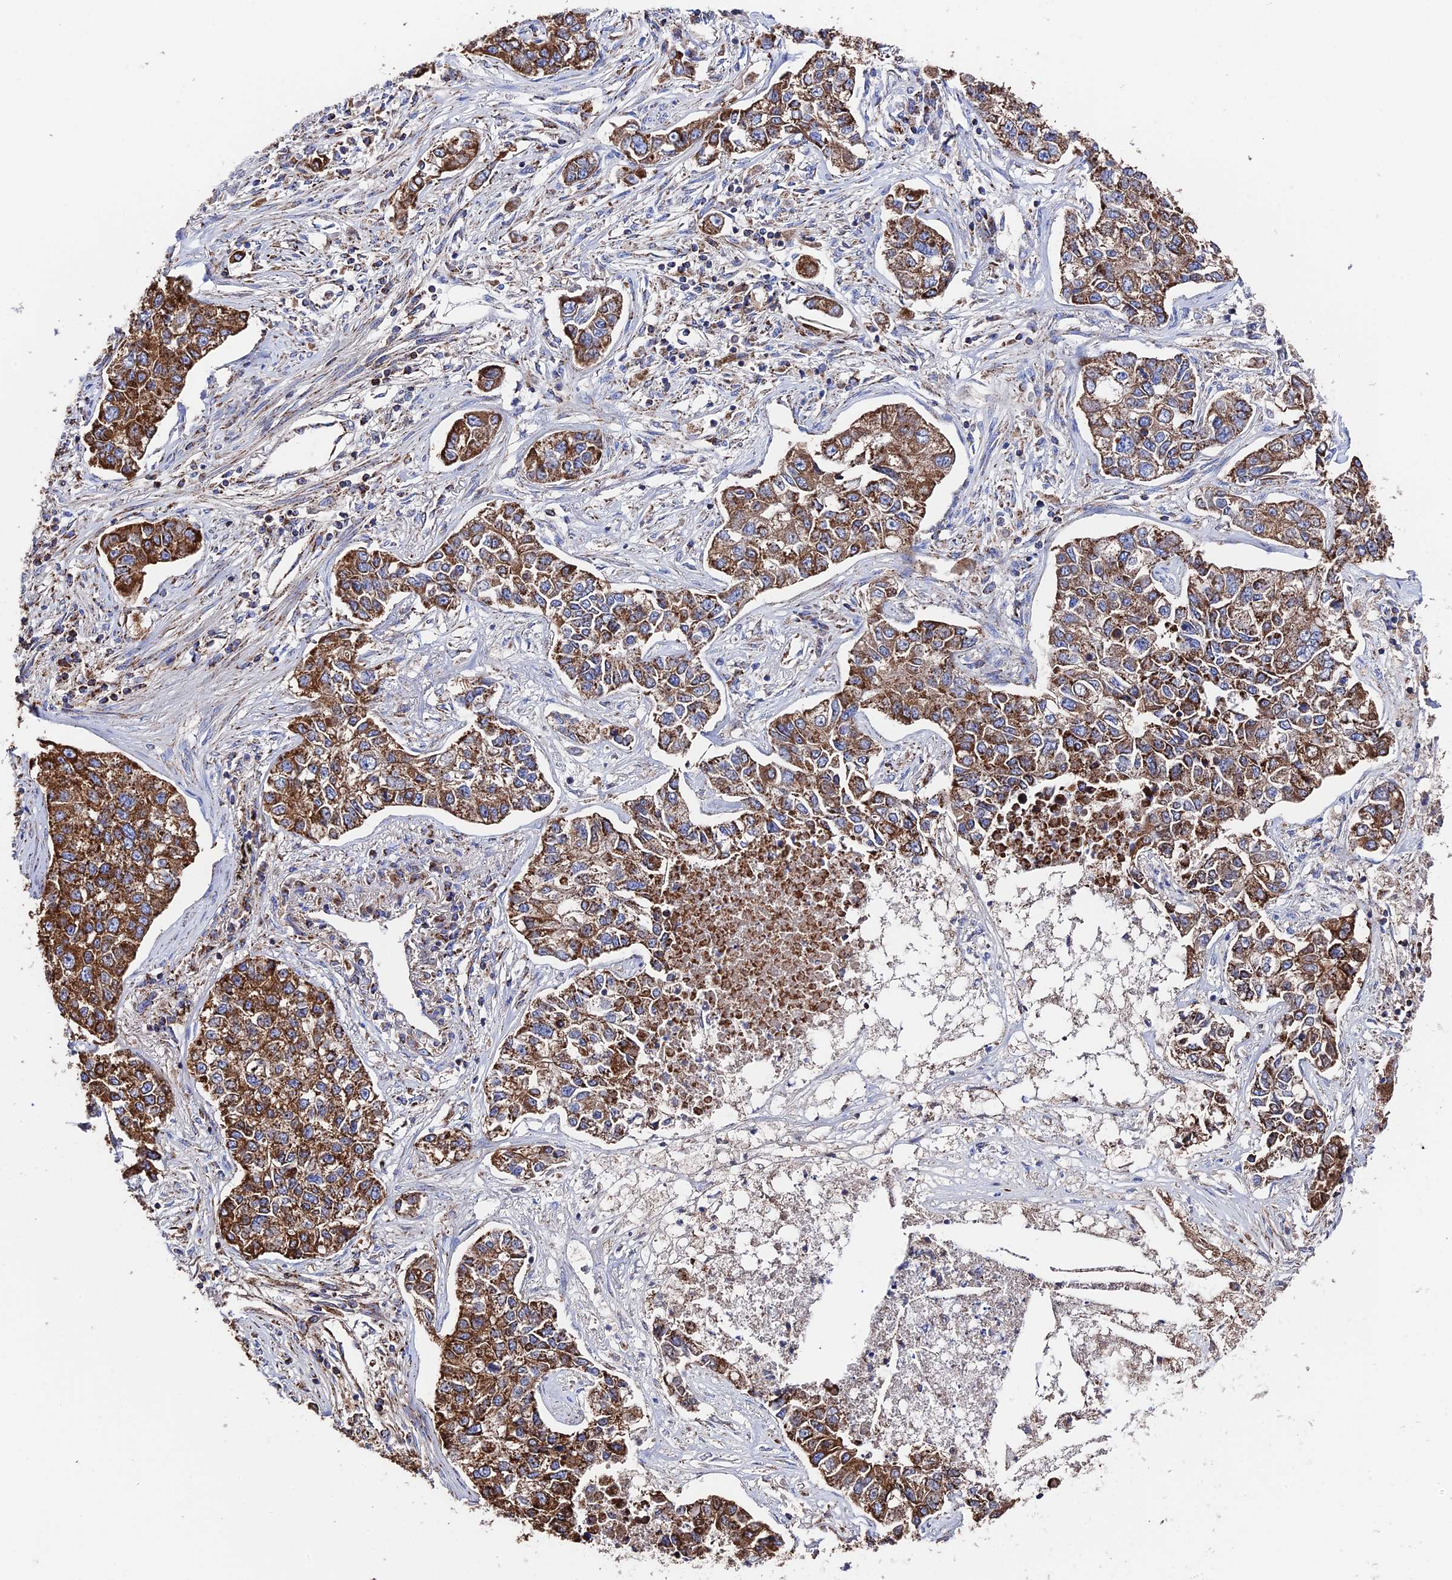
{"staining": {"intensity": "strong", "quantity": ">75%", "location": "cytoplasmic/membranous"}, "tissue": "lung cancer", "cell_type": "Tumor cells", "image_type": "cancer", "snomed": [{"axis": "morphology", "description": "Adenocarcinoma, NOS"}, {"axis": "topography", "description": "Lung"}], "caption": "Immunohistochemistry (IHC) image of human lung adenocarcinoma stained for a protein (brown), which reveals high levels of strong cytoplasmic/membranous positivity in about >75% of tumor cells.", "gene": "HAUS8", "patient": {"sex": "male", "age": 49}}